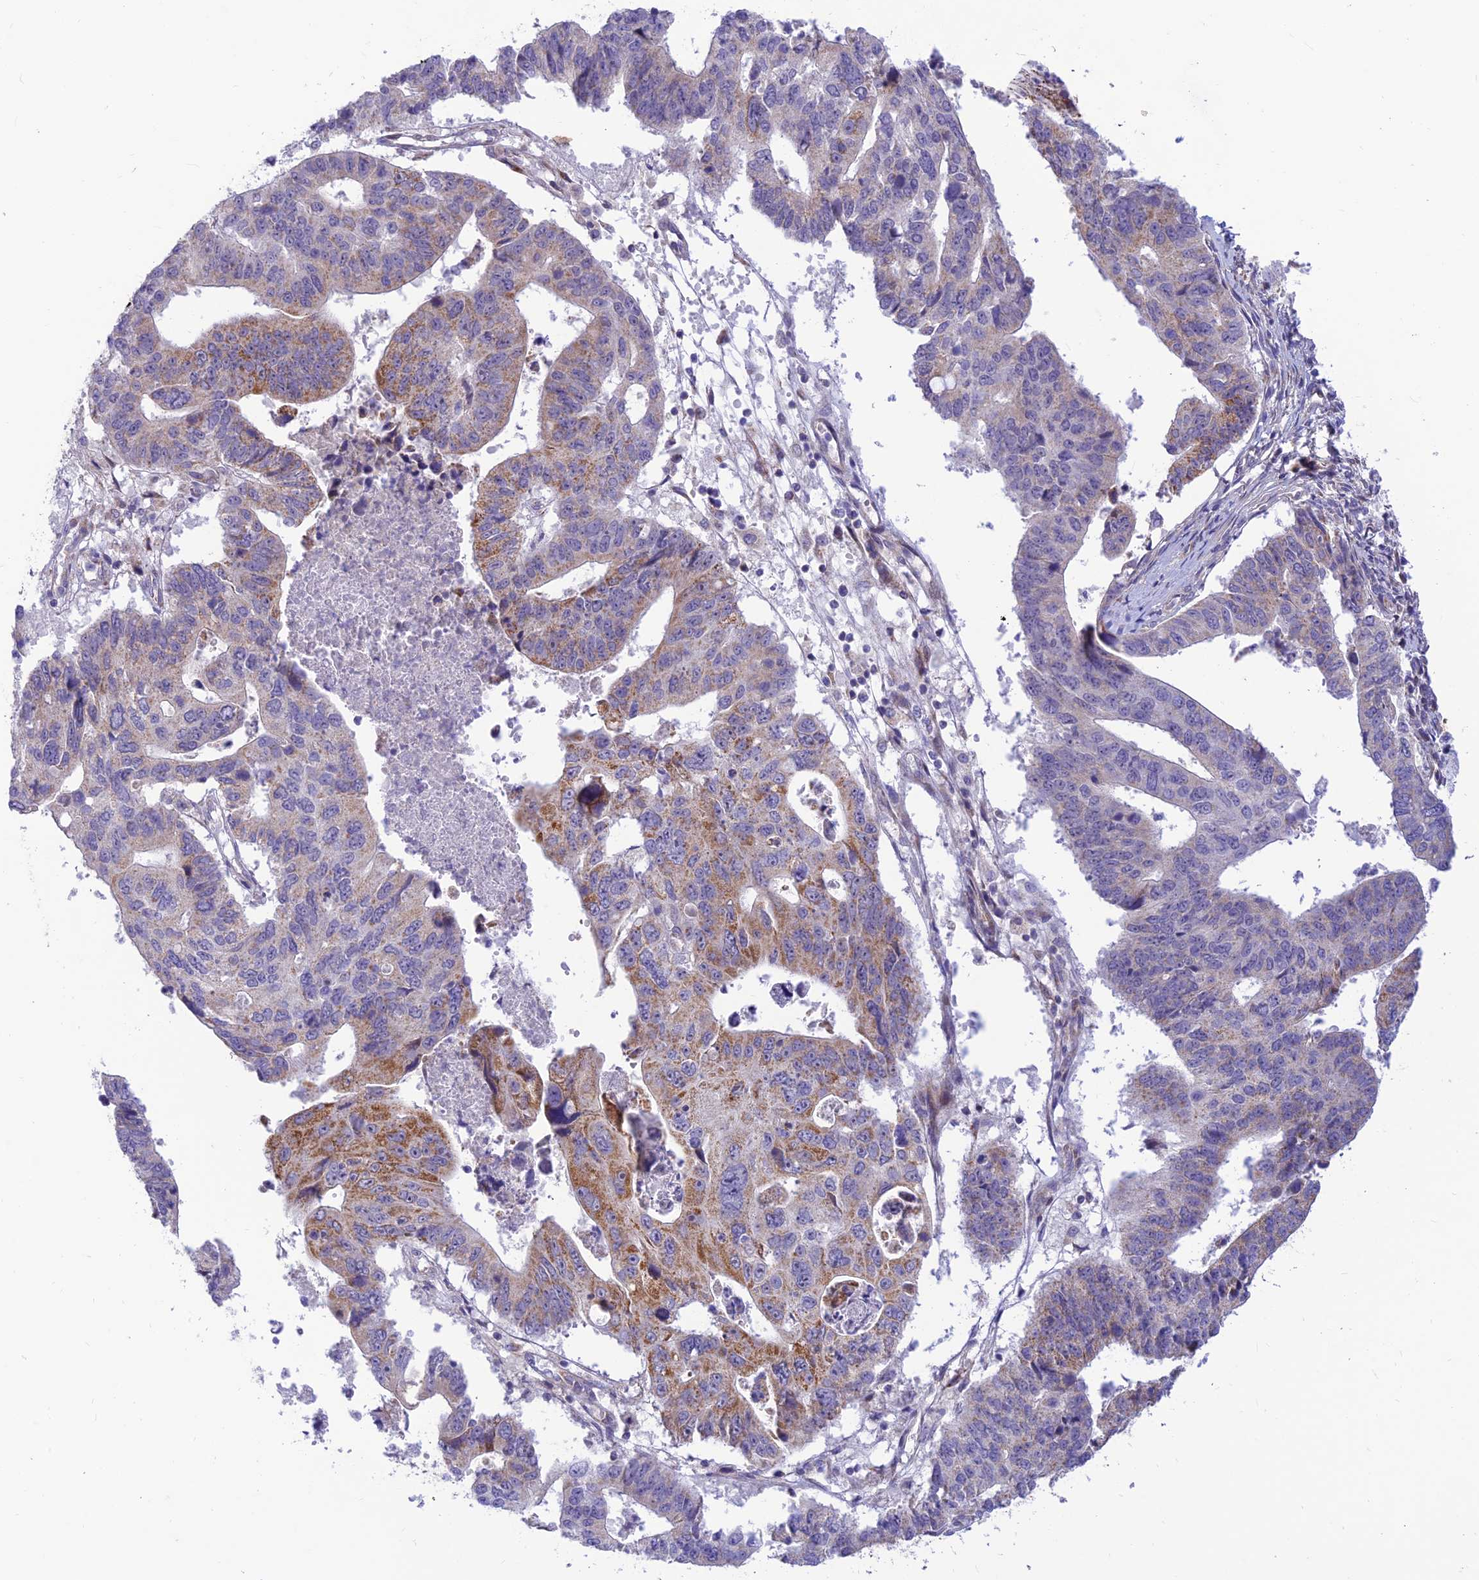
{"staining": {"intensity": "moderate", "quantity": "<25%", "location": "cytoplasmic/membranous"}, "tissue": "stomach cancer", "cell_type": "Tumor cells", "image_type": "cancer", "snomed": [{"axis": "morphology", "description": "Adenocarcinoma, NOS"}, {"axis": "topography", "description": "Stomach"}], "caption": "The image demonstrates immunohistochemical staining of stomach adenocarcinoma. There is moderate cytoplasmic/membranous positivity is appreciated in about <25% of tumor cells.", "gene": "FAM186B", "patient": {"sex": "male", "age": 59}}